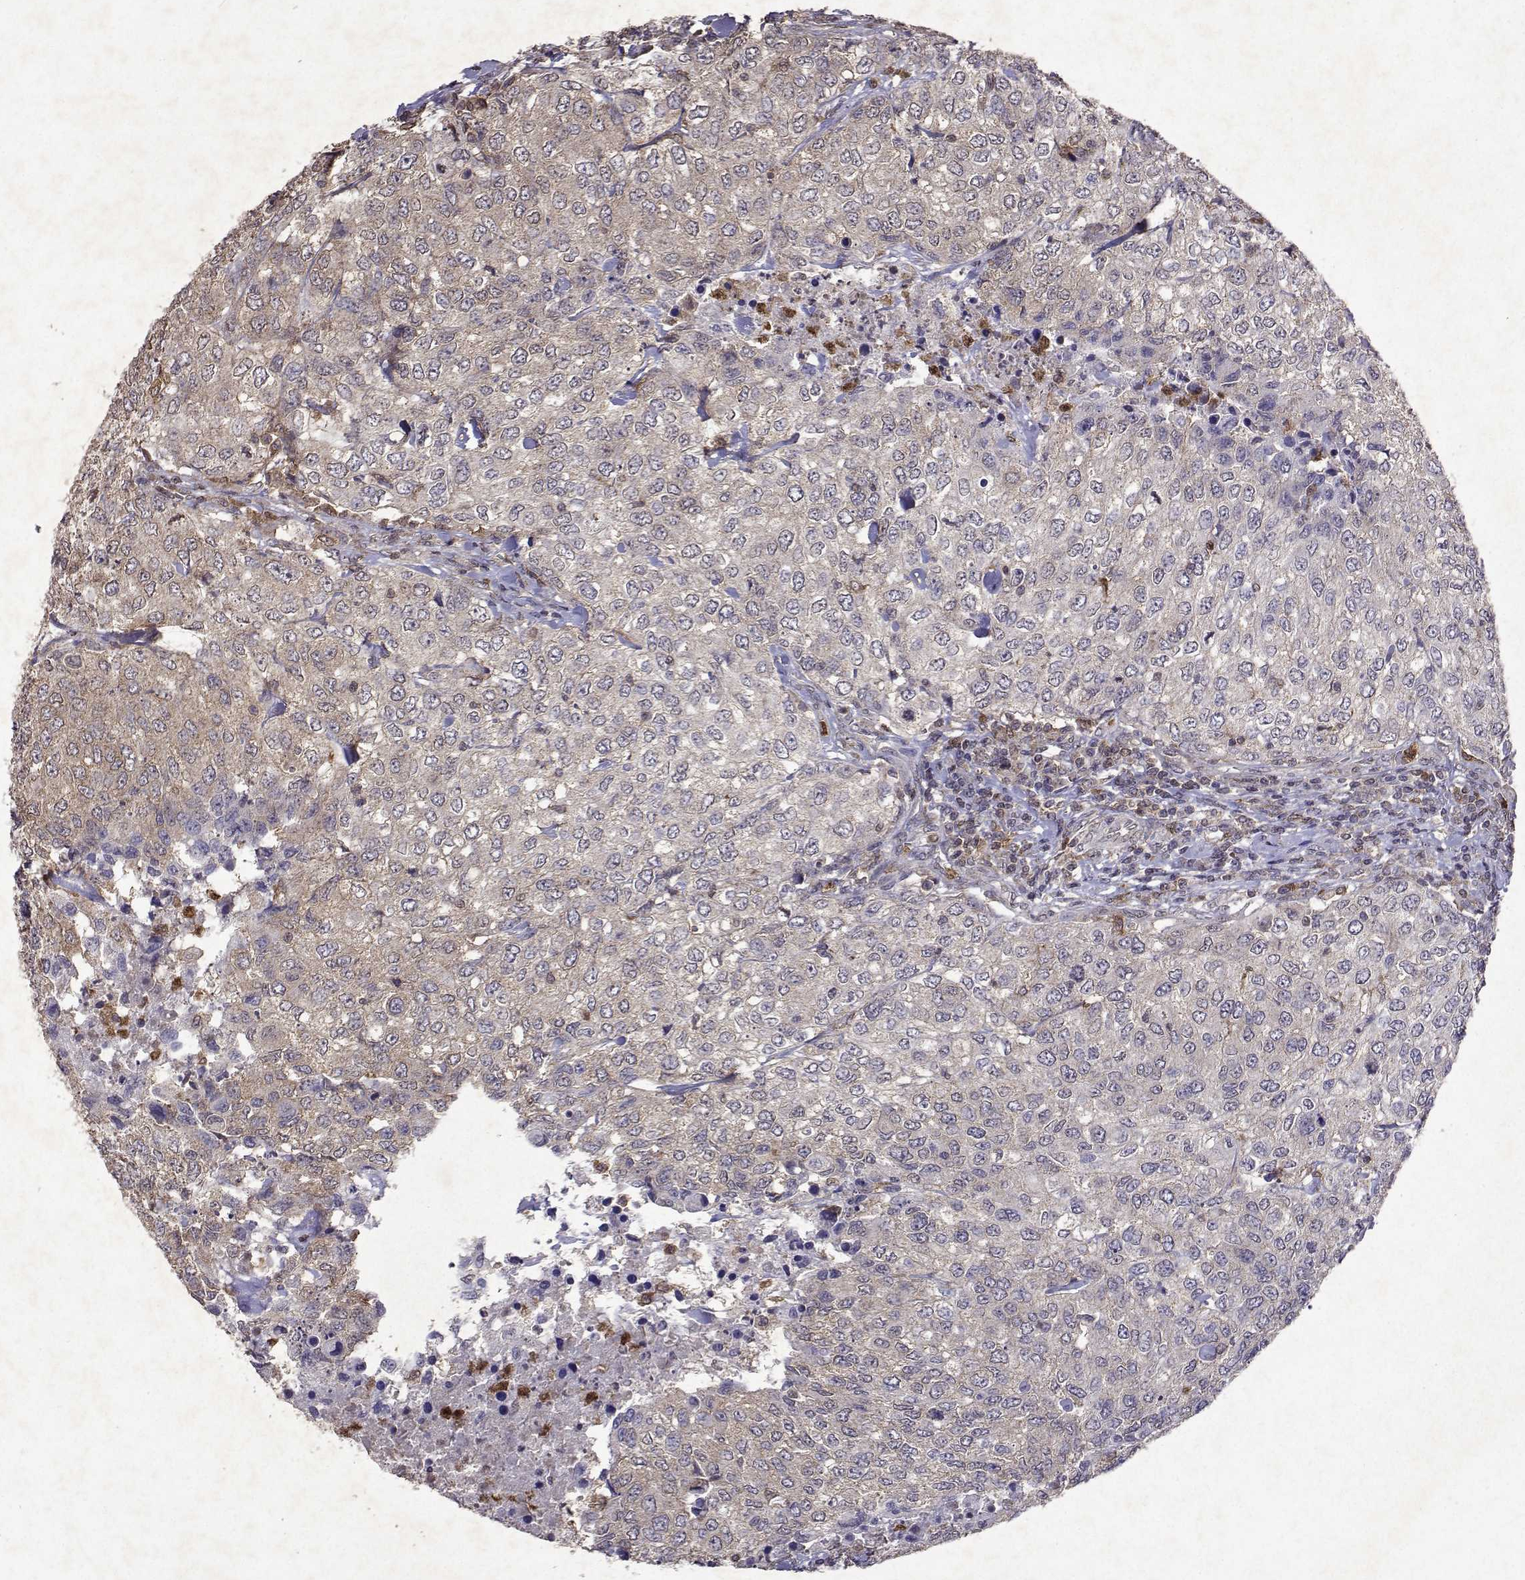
{"staining": {"intensity": "negative", "quantity": "none", "location": "none"}, "tissue": "urothelial cancer", "cell_type": "Tumor cells", "image_type": "cancer", "snomed": [{"axis": "morphology", "description": "Urothelial carcinoma, High grade"}, {"axis": "topography", "description": "Urinary bladder"}], "caption": "Tumor cells show no significant protein staining in urothelial cancer.", "gene": "APAF1", "patient": {"sex": "female", "age": 78}}